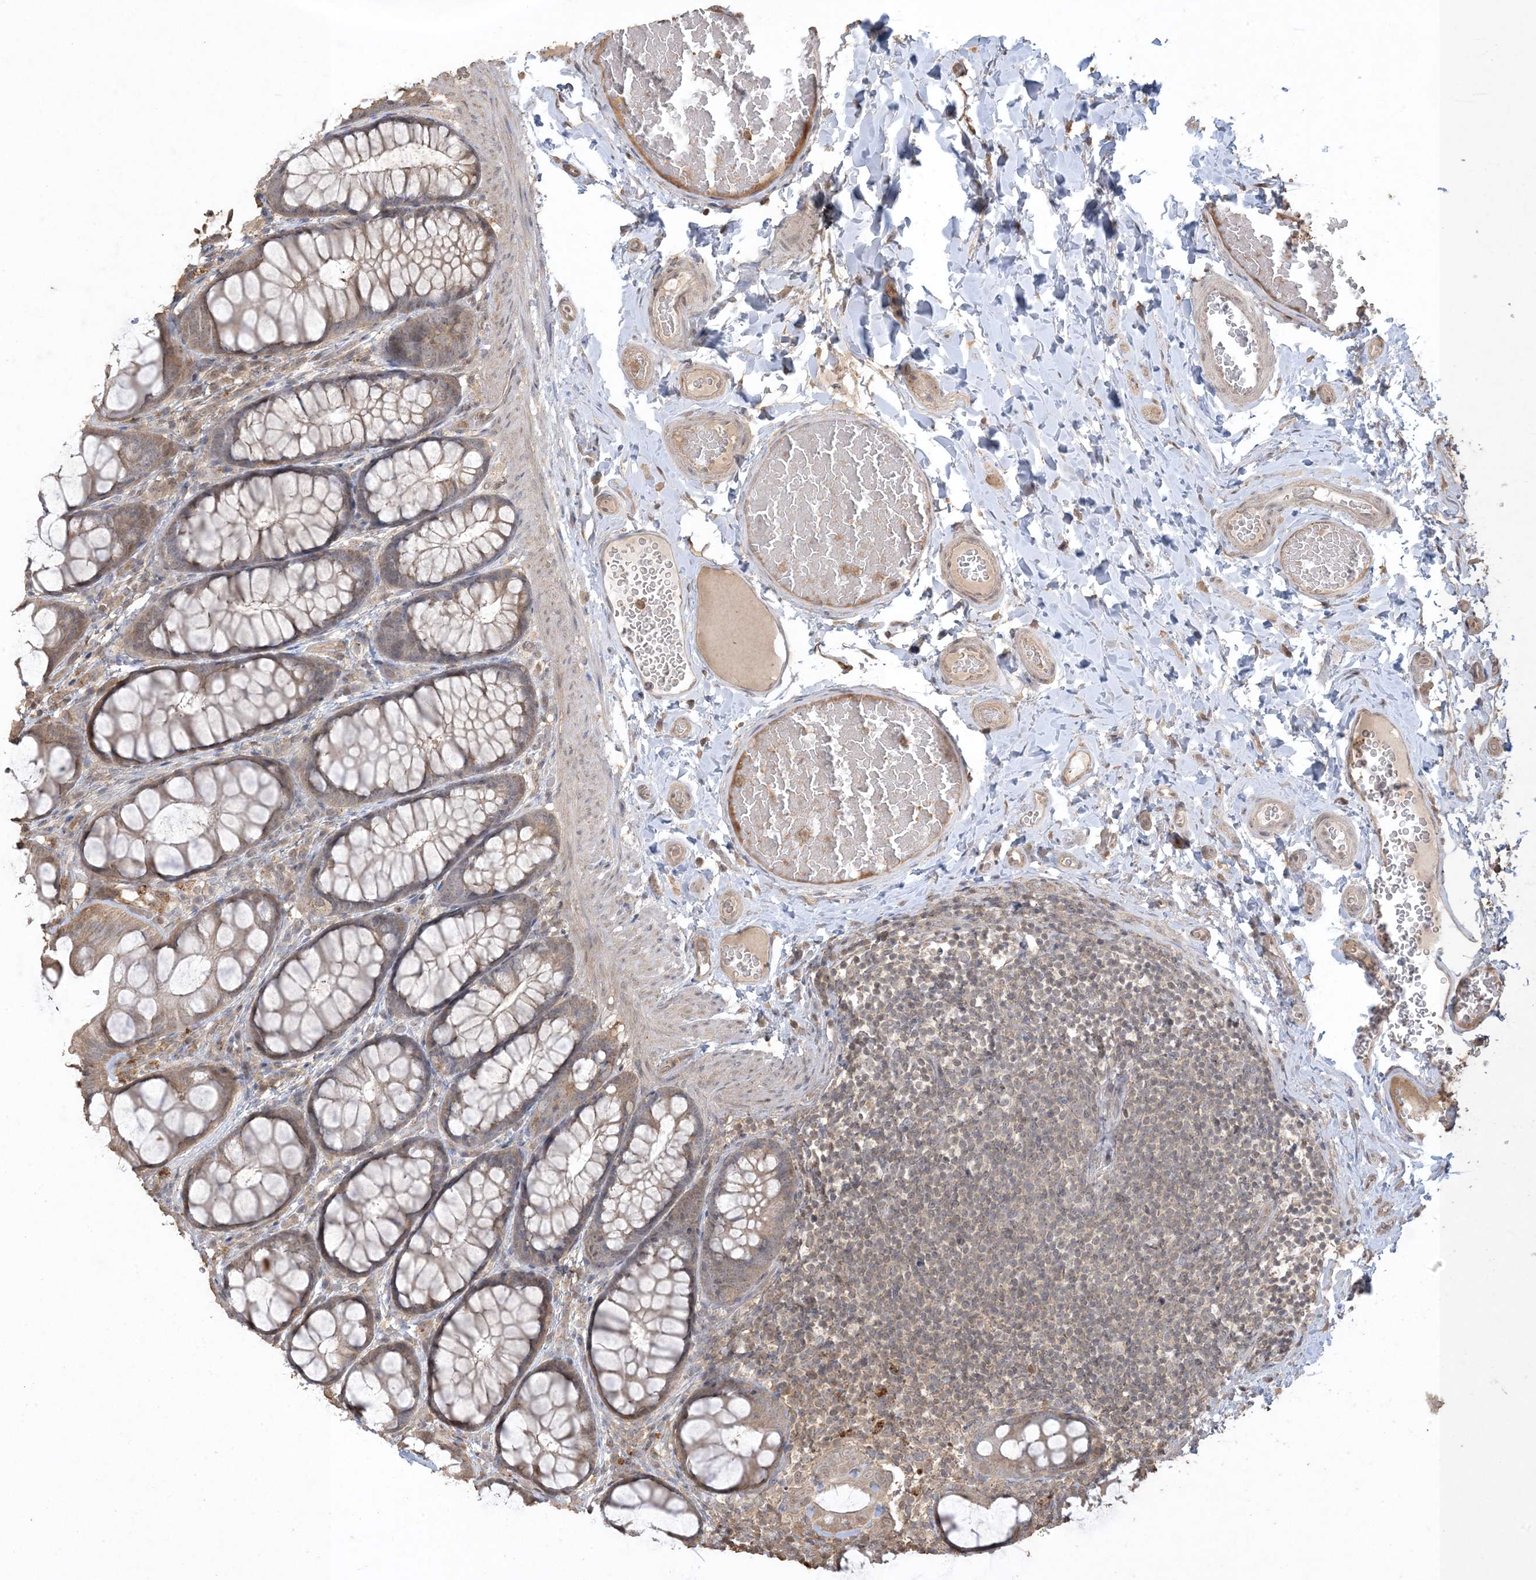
{"staining": {"intensity": "moderate", "quantity": ">75%", "location": "cytoplasmic/membranous,nuclear"}, "tissue": "colon", "cell_type": "Endothelial cells", "image_type": "normal", "snomed": [{"axis": "morphology", "description": "Normal tissue, NOS"}, {"axis": "topography", "description": "Colon"}], "caption": "A medium amount of moderate cytoplasmic/membranous,nuclear positivity is present in approximately >75% of endothelial cells in unremarkable colon. The staining was performed using DAB to visualize the protein expression in brown, while the nuclei were stained in blue with hematoxylin (Magnification: 20x).", "gene": "EFCAB8", "patient": {"sex": "male", "age": 47}}